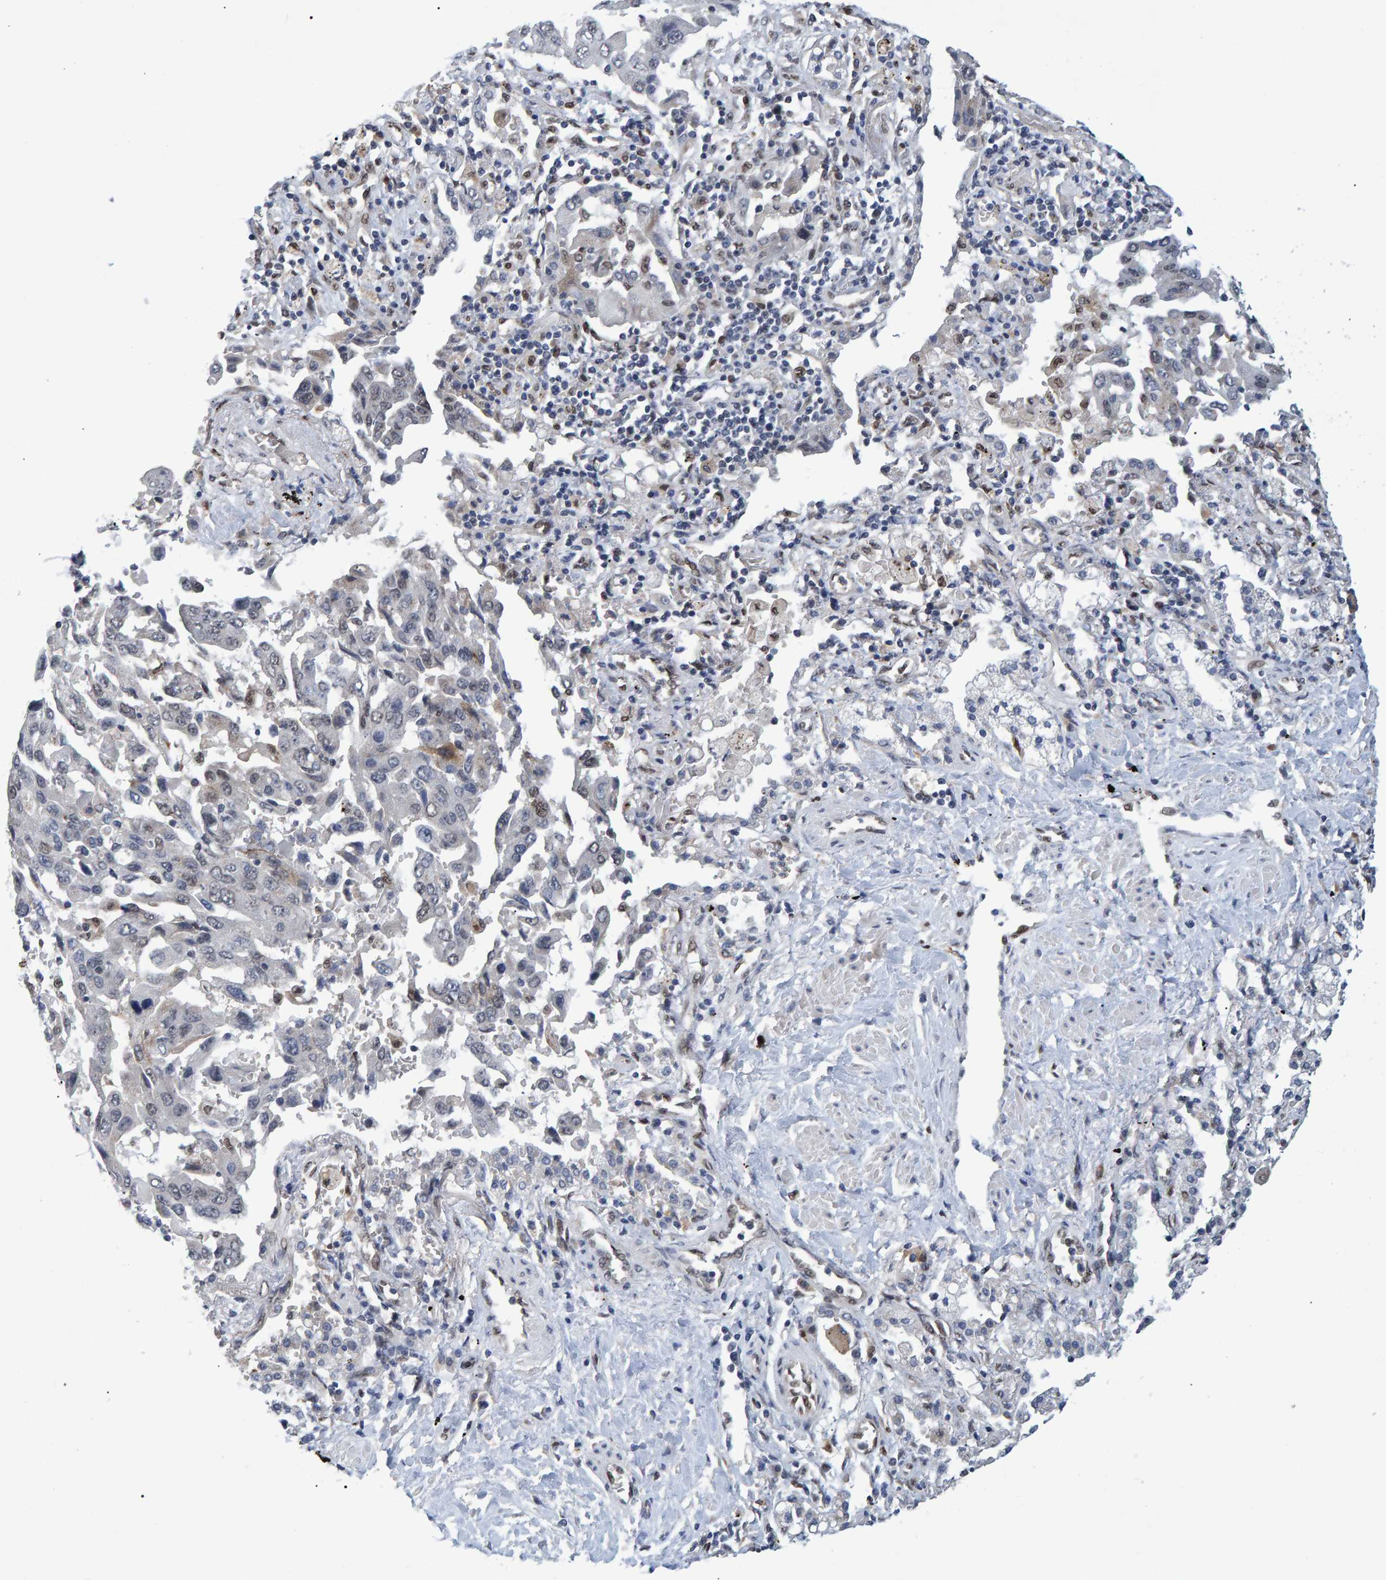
{"staining": {"intensity": "negative", "quantity": "none", "location": "none"}, "tissue": "lung cancer", "cell_type": "Tumor cells", "image_type": "cancer", "snomed": [{"axis": "morphology", "description": "Adenocarcinoma, NOS"}, {"axis": "topography", "description": "Lung"}], "caption": "Tumor cells are negative for brown protein staining in lung cancer. Brightfield microscopy of IHC stained with DAB (brown) and hematoxylin (blue), captured at high magnification.", "gene": "QKI", "patient": {"sex": "female", "age": 65}}